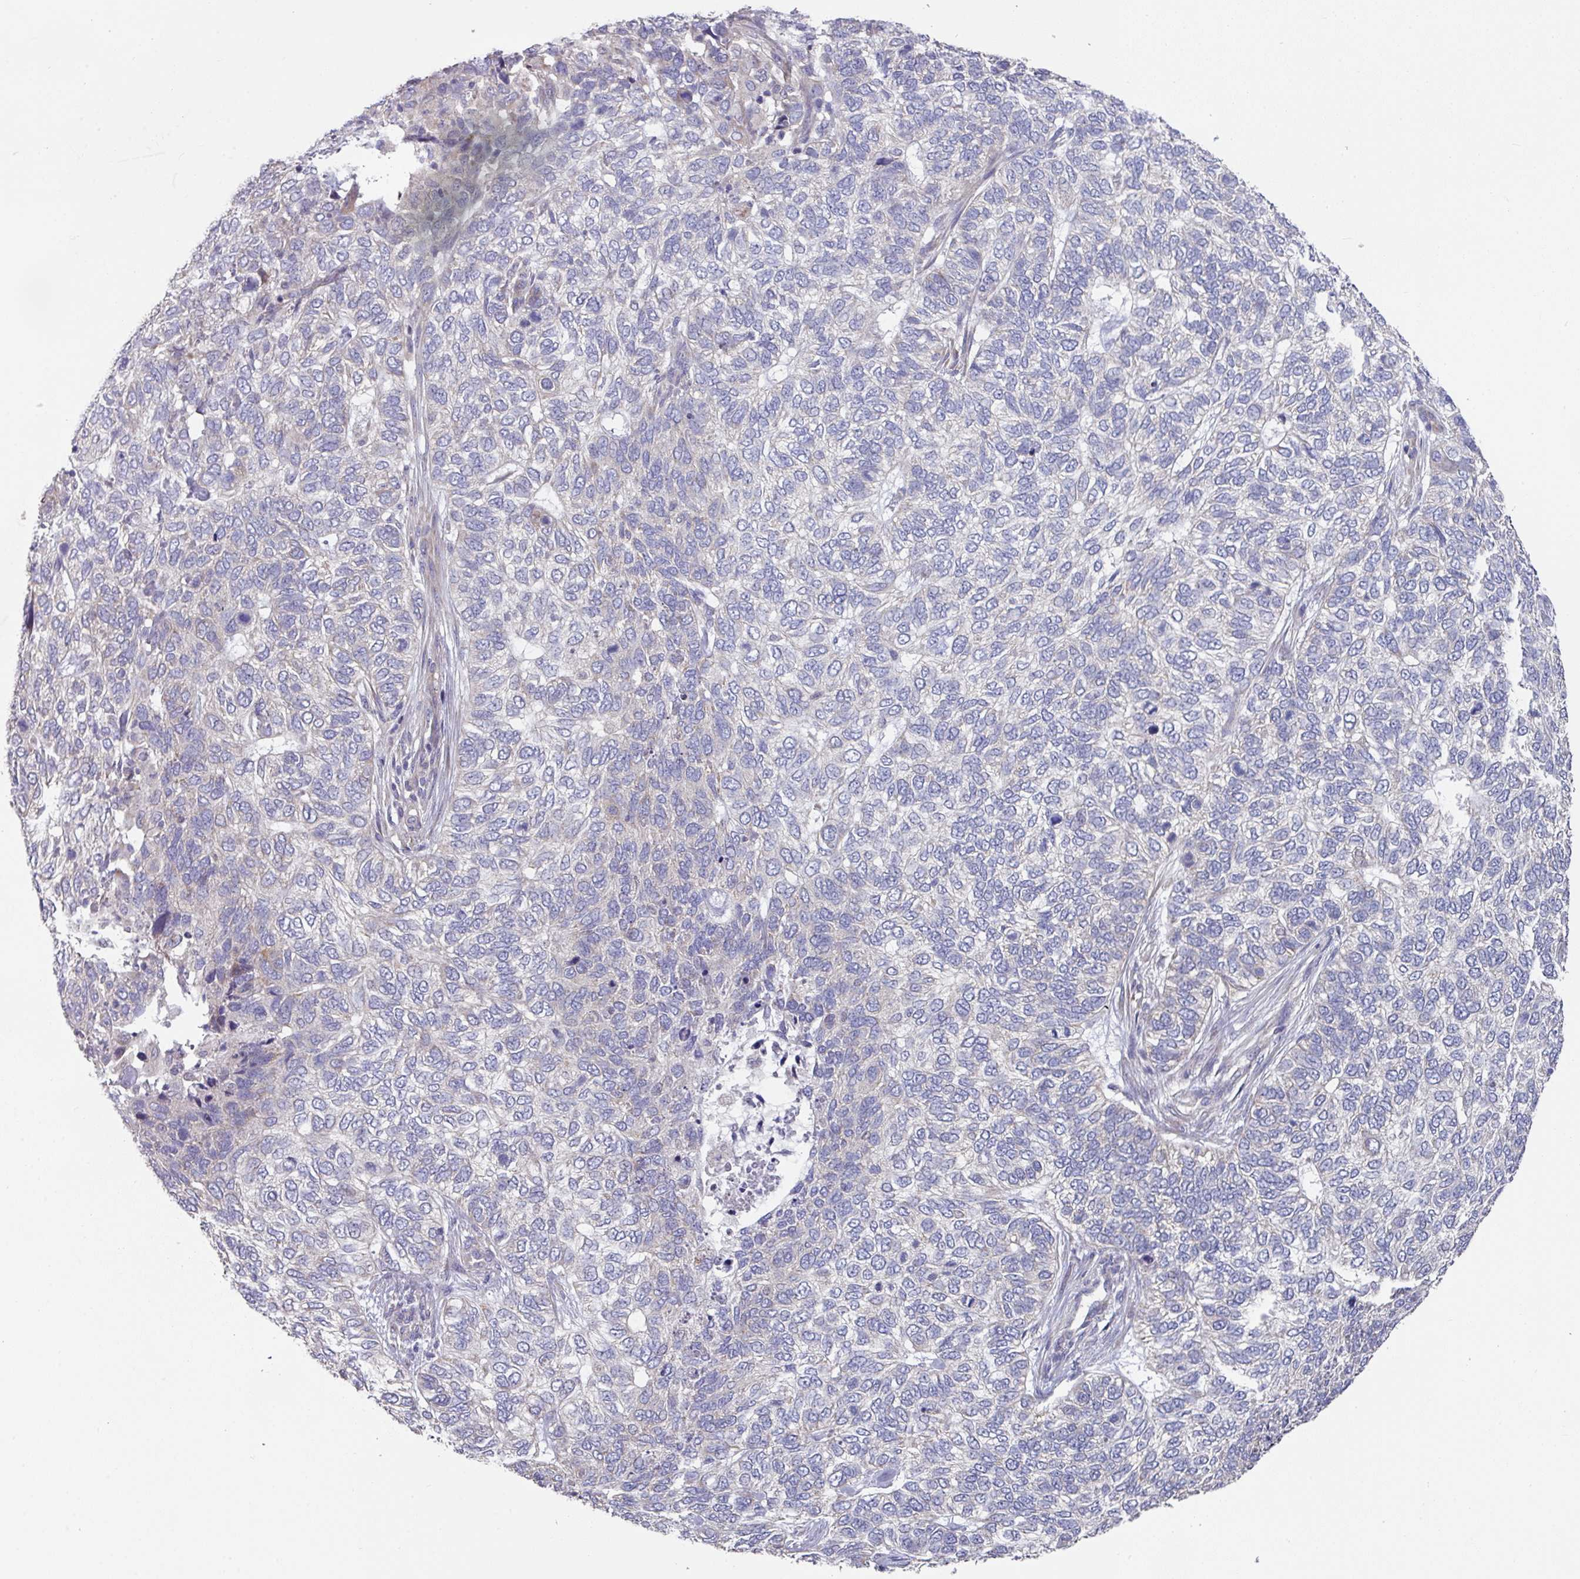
{"staining": {"intensity": "negative", "quantity": "none", "location": "none"}, "tissue": "skin cancer", "cell_type": "Tumor cells", "image_type": "cancer", "snomed": [{"axis": "morphology", "description": "Basal cell carcinoma"}, {"axis": "topography", "description": "Skin"}], "caption": "DAB (3,3'-diaminobenzidine) immunohistochemical staining of skin cancer (basal cell carcinoma) exhibits no significant staining in tumor cells.", "gene": "PYROXD2", "patient": {"sex": "female", "age": 65}}